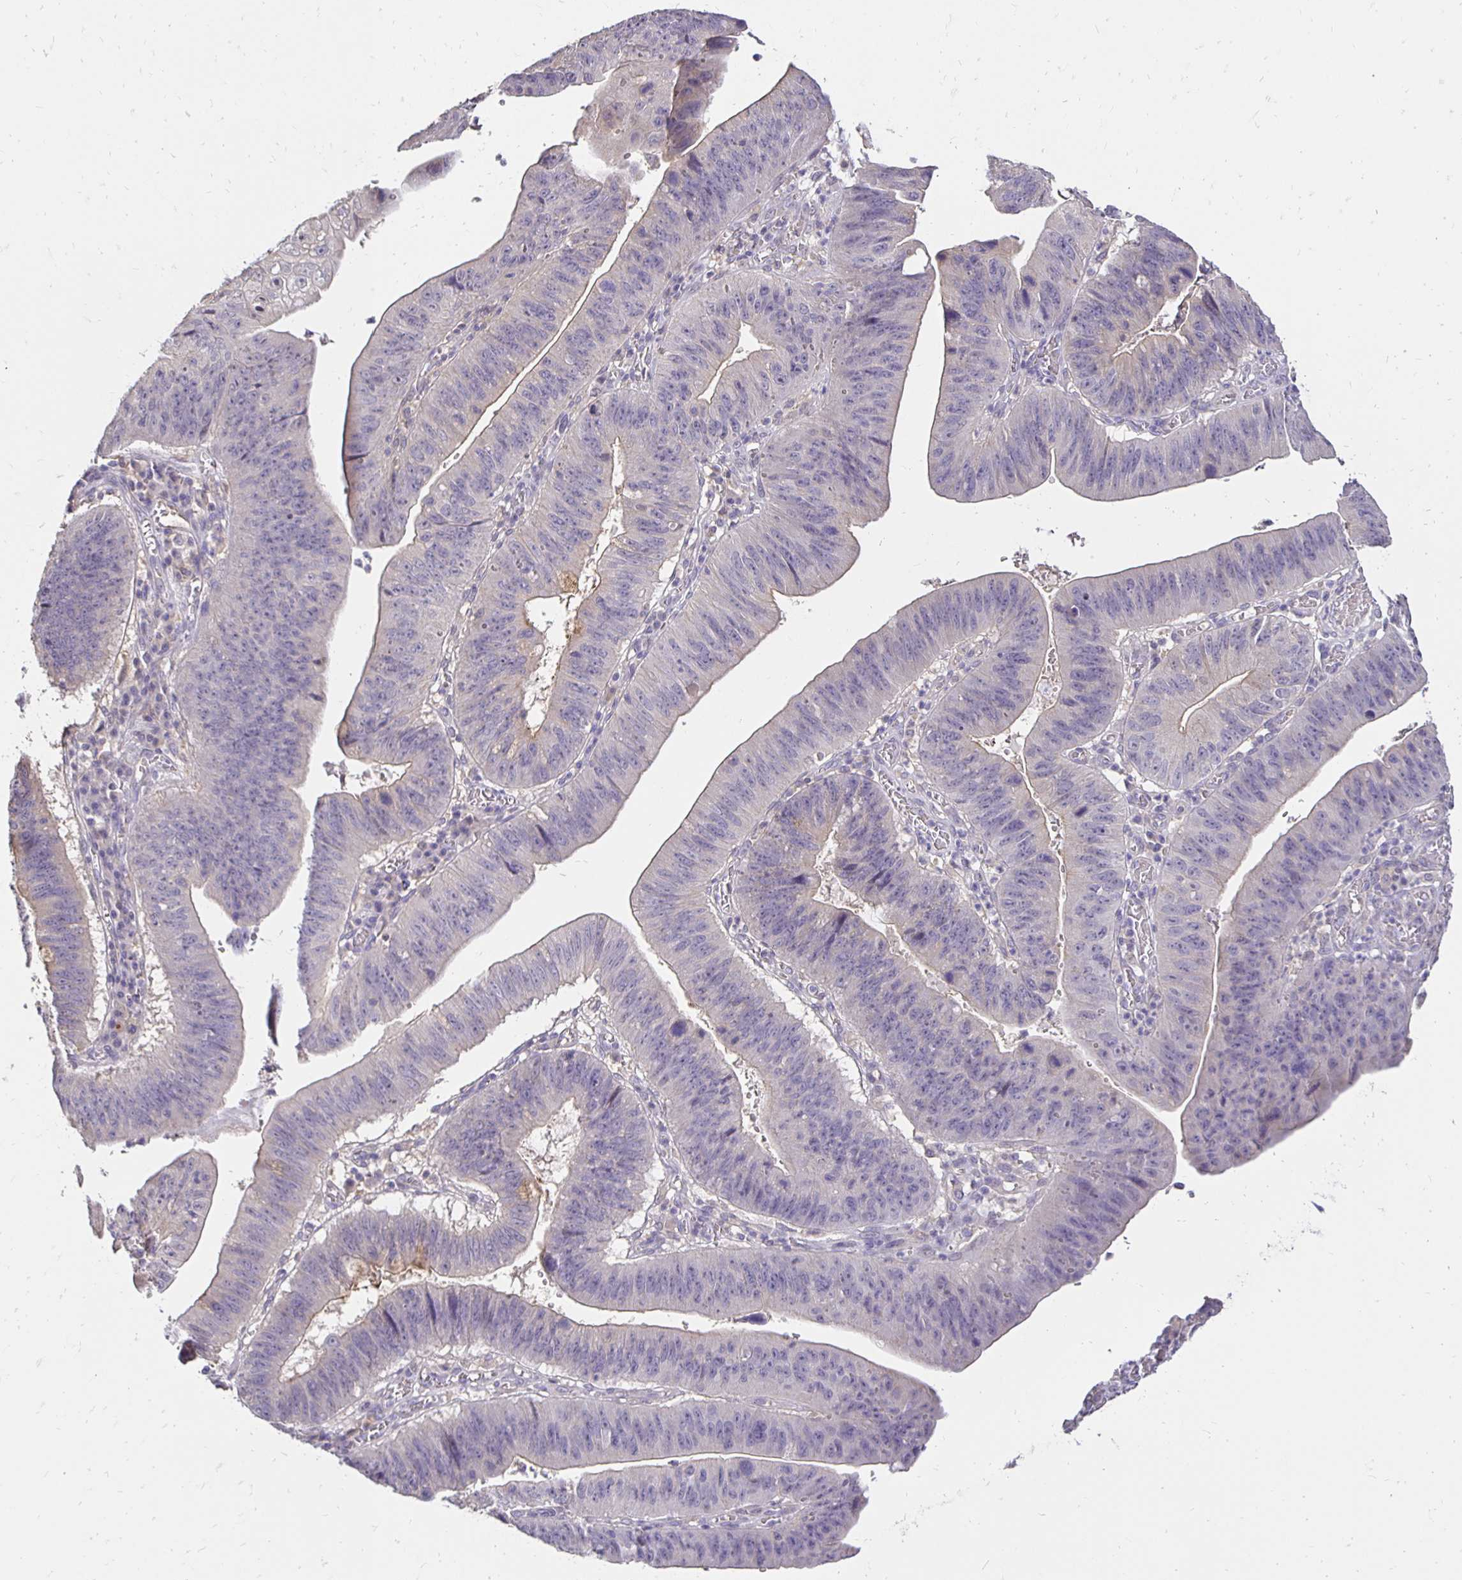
{"staining": {"intensity": "negative", "quantity": "none", "location": "none"}, "tissue": "stomach cancer", "cell_type": "Tumor cells", "image_type": "cancer", "snomed": [{"axis": "morphology", "description": "Adenocarcinoma, NOS"}, {"axis": "topography", "description": "Stomach"}], "caption": "This is a micrograph of IHC staining of stomach cancer, which shows no staining in tumor cells. The staining was performed using DAB (3,3'-diaminobenzidine) to visualize the protein expression in brown, while the nuclei were stained in blue with hematoxylin (Magnification: 20x).", "gene": "PNPLA3", "patient": {"sex": "male", "age": 59}}